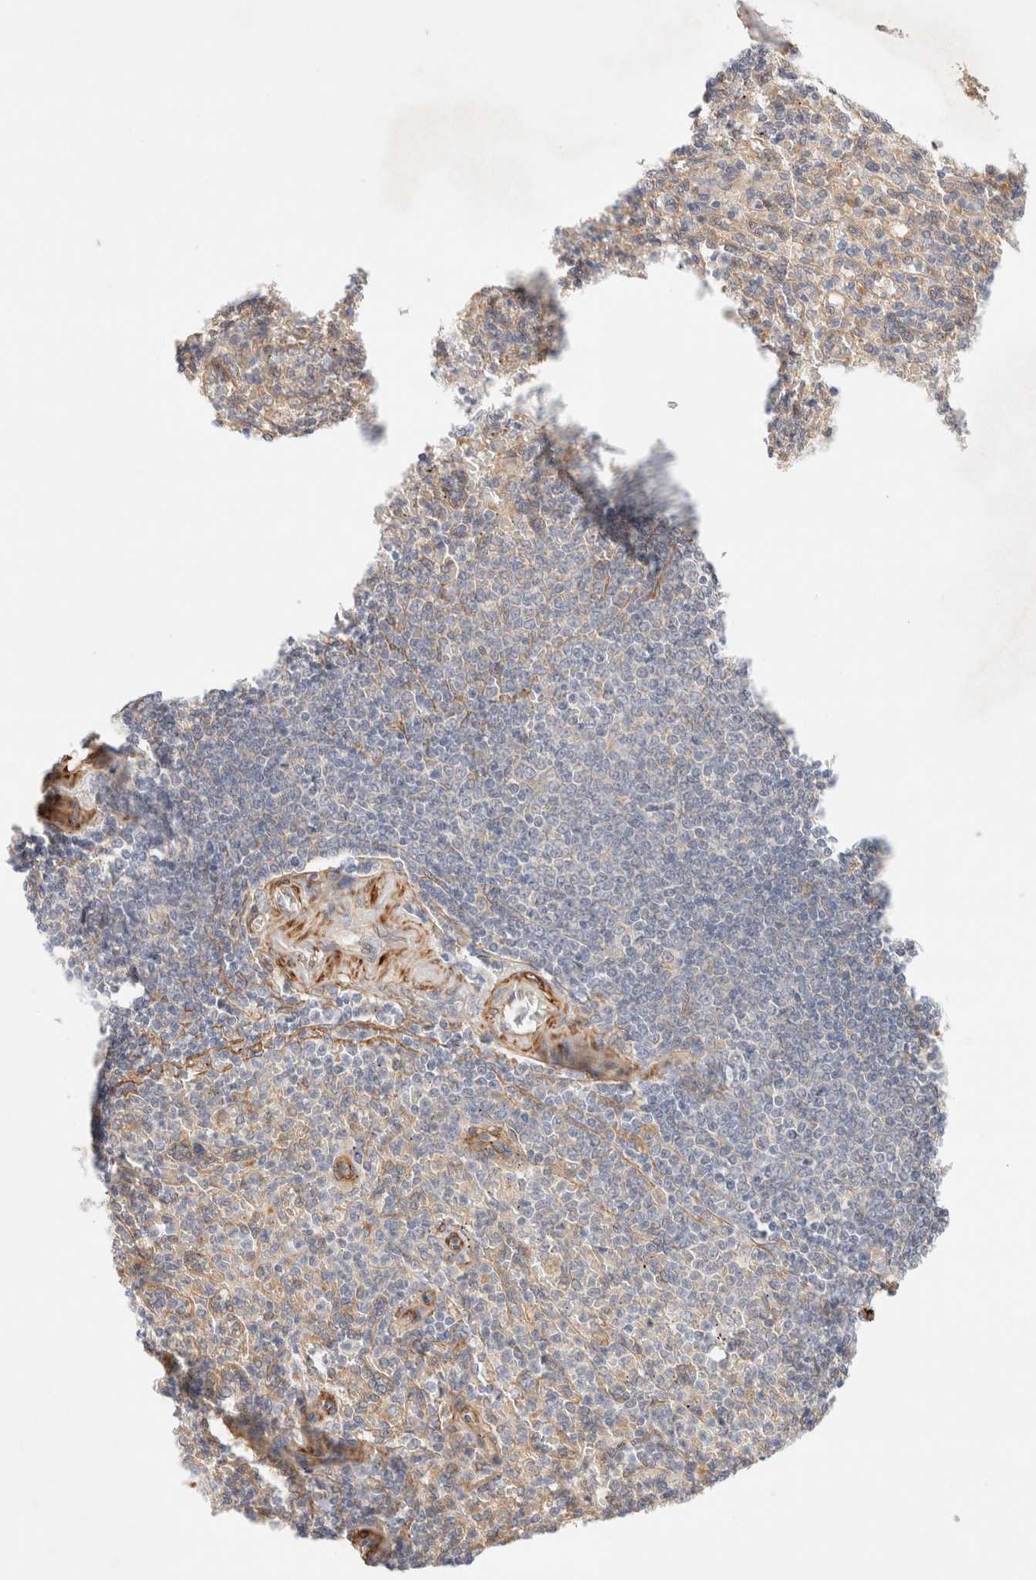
{"staining": {"intensity": "negative", "quantity": "none", "location": "none"}, "tissue": "spleen", "cell_type": "Cells in red pulp", "image_type": "normal", "snomed": [{"axis": "morphology", "description": "Normal tissue, NOS"}, {"axis": "topography", "description": "Spleen"}], "caption": "This is an immunohistochemistry histopathology image of unremarkable human spleen. There is no staining in cells in red pulp.", "gene": "RRP15", "patient": {"sex": "male", "age": 36}}